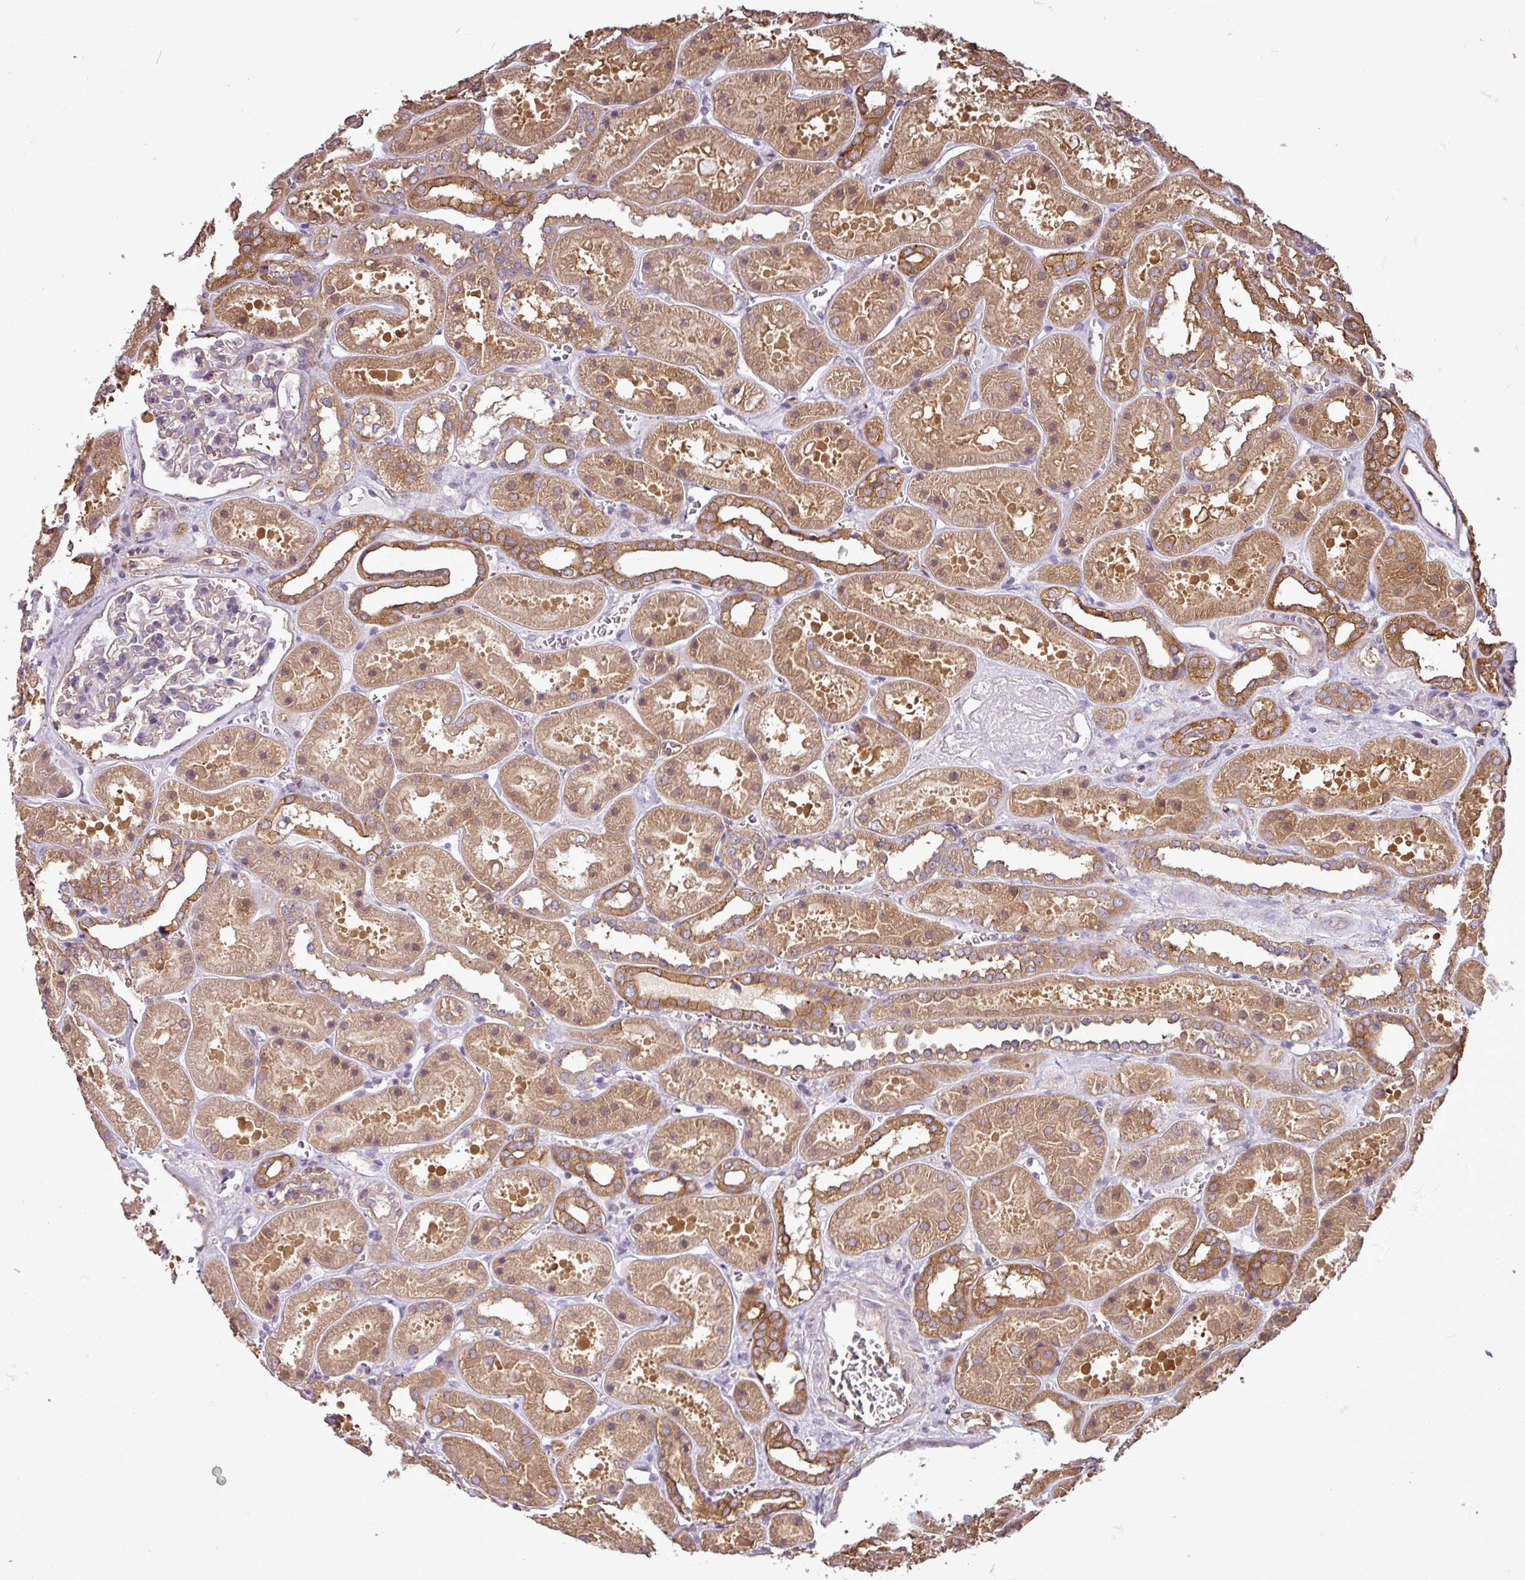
{"staining": {"intensity": "negative", "quantity": "none", "location": "none"}, "tissue": "kidney", "cell_type": "Cells in glomeruli", "image_type": "normal", "snomed": [{"axis": "morphology", "description": "Normal tissue, NOS"}, {"axis": "topography", "description": "Kidney"}], "caption": "Human kidney stained for a protein using immunohistochemistry (IHC) exhibits no staining in cells in glomeruli.", "gene": "PACSIN2", "patient": {"sex": "female", "age": 41}}